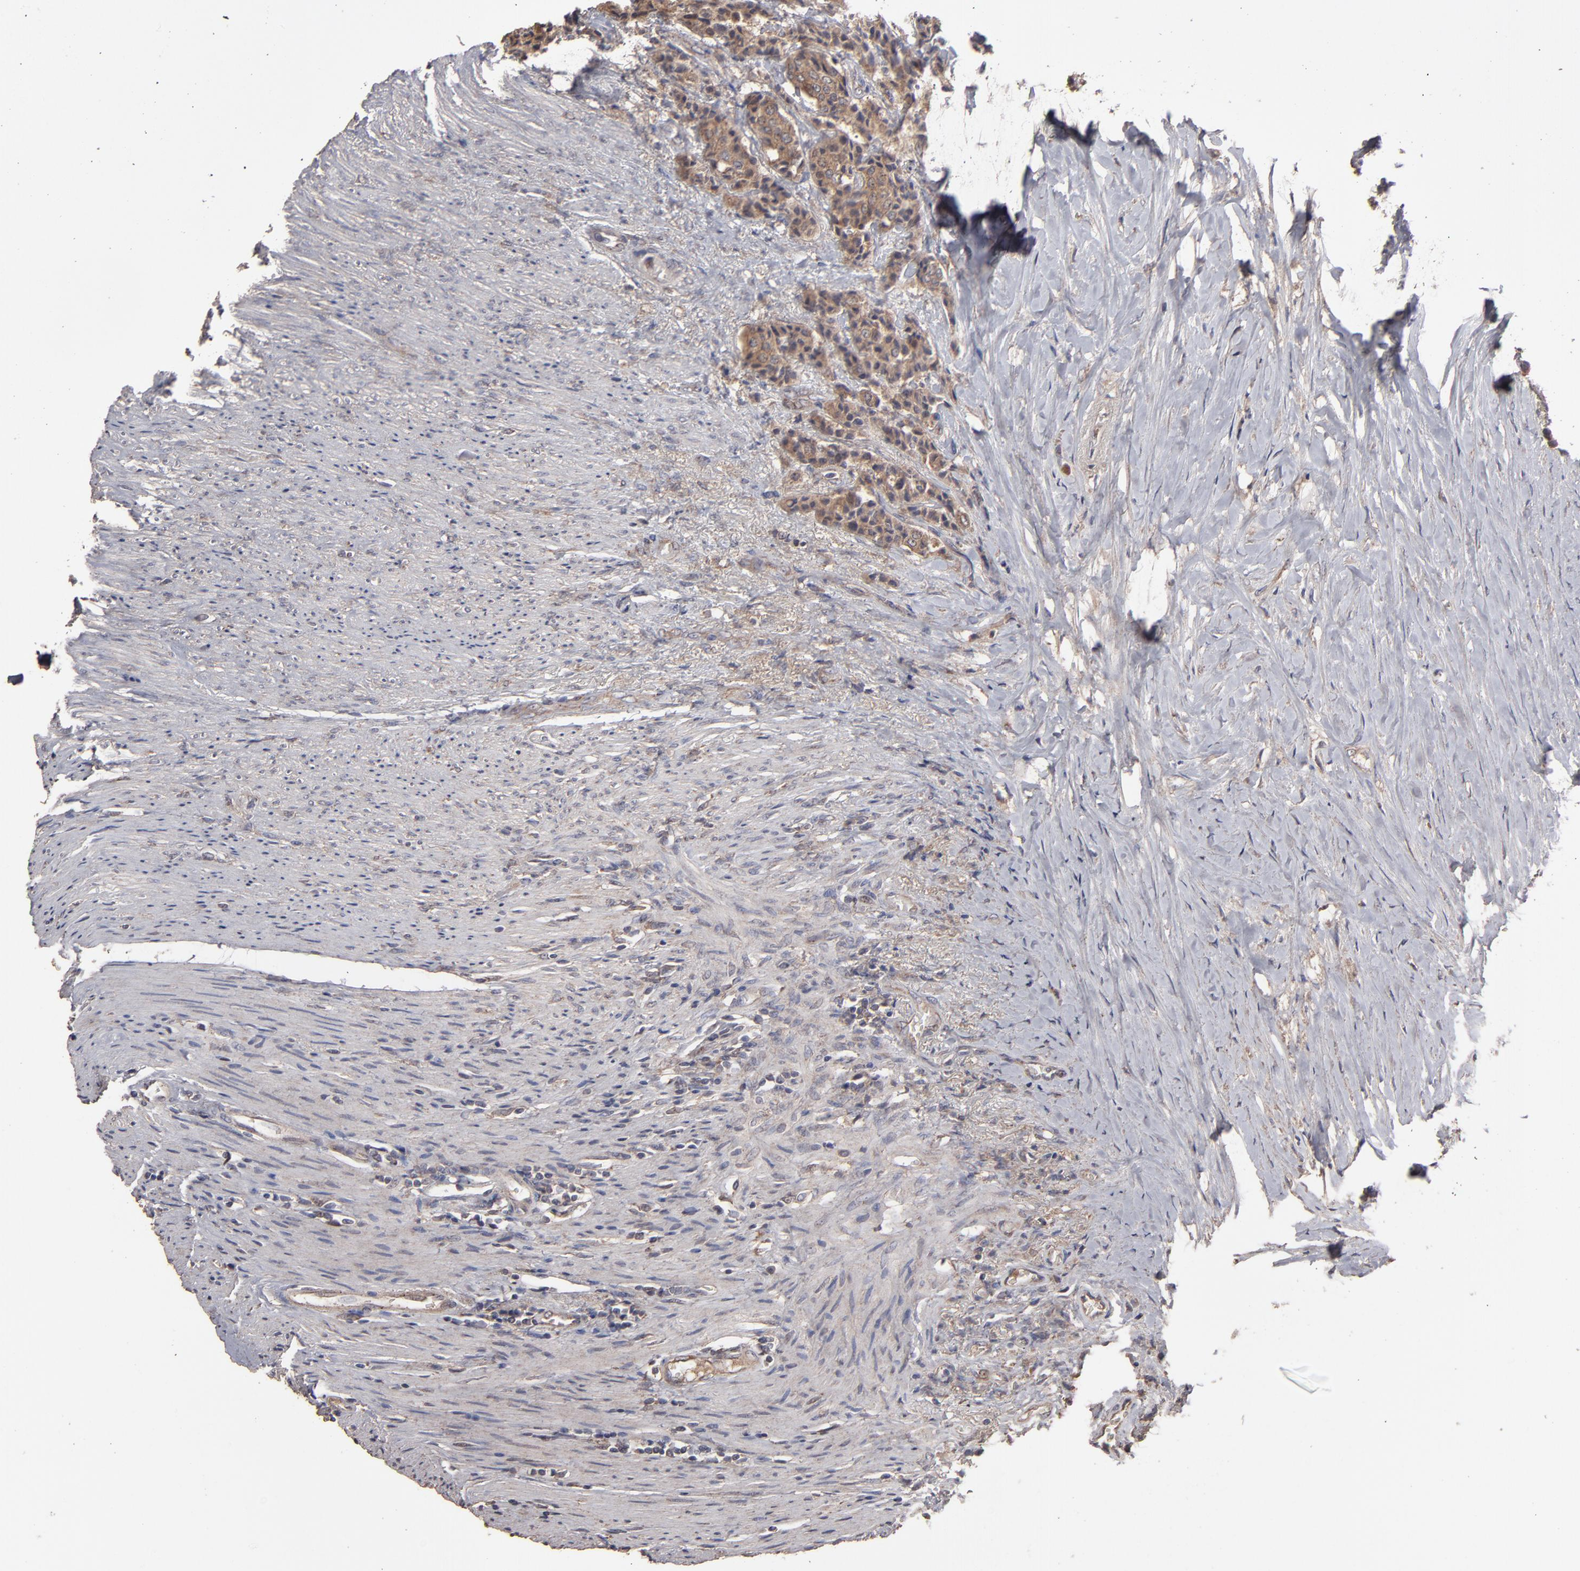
{"staining": {"intensity": "strong", "quantity": ">75%", "location": "cytoplasmic/membranous"}, "tissue": "carcinoid", "cell_type": "Tumor cells", "image_type": "cancer", "snomed": [{"axis": "morphology", "description": "Carcinoid, malignant, NOS"}, {"axis": "topography", "description": "Colon"}], "caption": "Immunohistochemical staining of carcinoid exhibits high levels of strong cytoplasmic/membranous protein staining in approximately >75% of tumor cells.", "gene": "MMP2", "patient": {"sex": "female", "age": 61}}